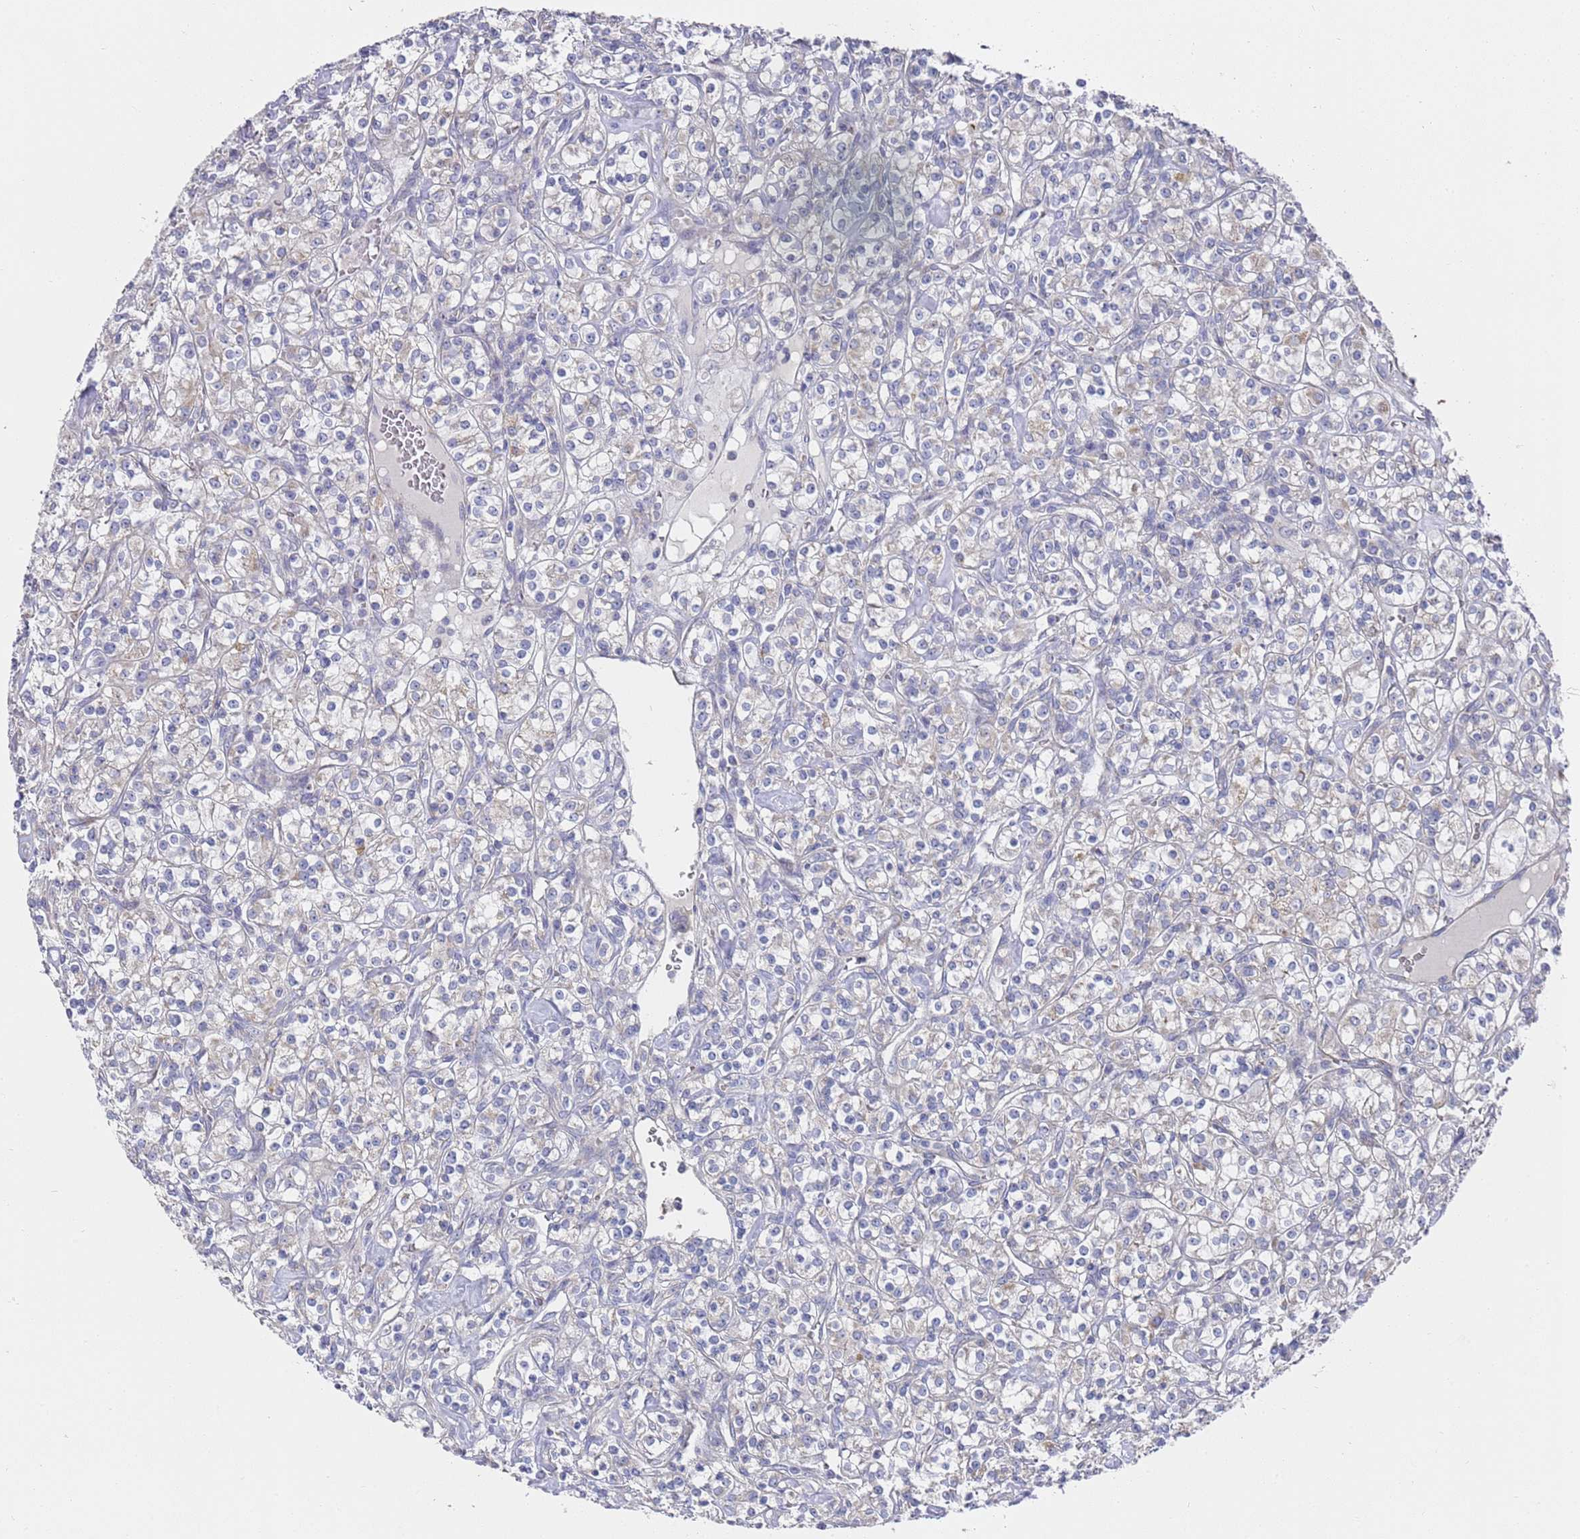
{"staining": {"intensity": "negative", "quantity": "none", "location": "none"}, "tissue": "renal cancer", "cell_type": "Tumor cells", "image_type": "cancer", "snomed": [{"axis": "morphology", "description": "Adenocarcinoma, NOS"}, {"axis": "topography", "description": "Kidney"}], "caption": "The immunohistochemistry micrograph has no significant staining in tumor cells of adenocarcinoma (renal) tissue. Brightfield microscopy of immunohistochemistry (IHC) stained with DAB (brown) and hematoxylin (blue), captured at high magnification.", "gene": "SCAPER", "patient": {"sex": "male", "age": 77}}